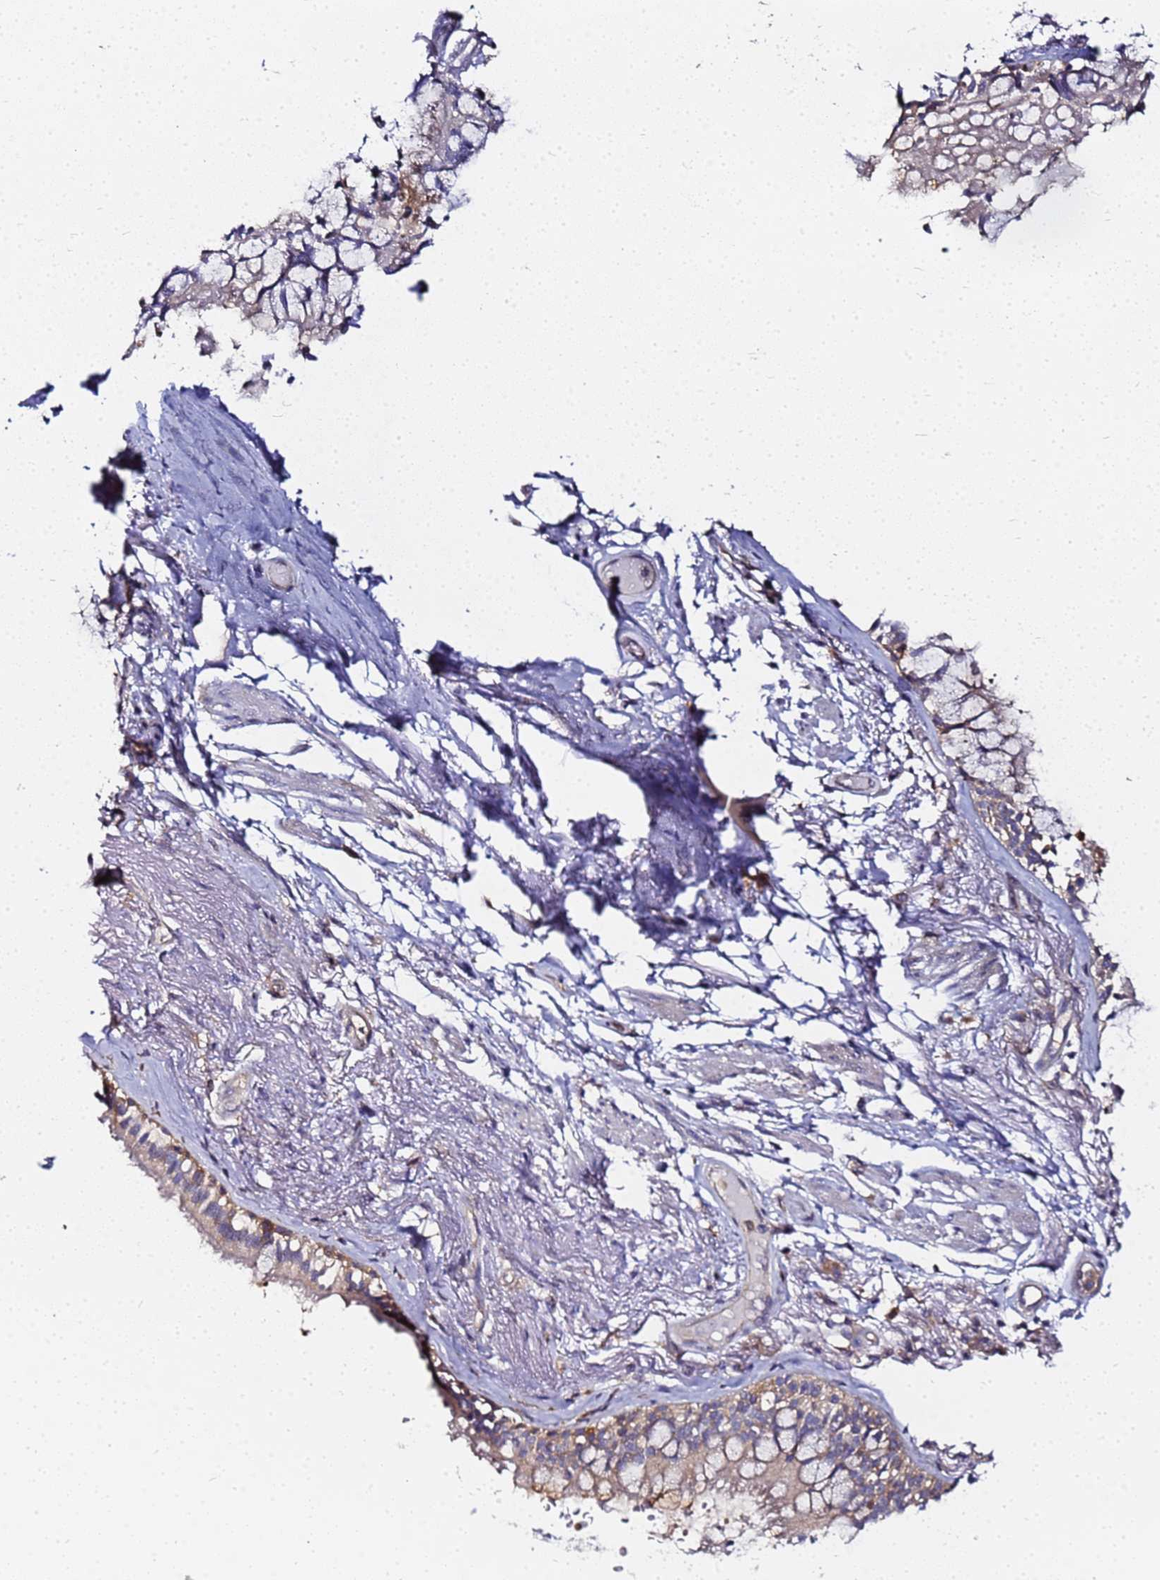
{"staining": {"intensity": "moderate", "quantity": ">75%", "location": "cytoplasmic/membranous"}, "tissue": "bronchus", "cell_type": "Respiratory epithelial cells", "image_type": "normal", "snomed": [{"axis": "morphology", "description": "Normal tissue, NOS"}, {"axis": "topography", "description": "Bronchus"}], "caption": "Moderate cytoplasmic/membranous expression for a protein is identified in about >75% of respiratory epithelial cells of normal bronchus using immunohistochemistry (IHC).", "gene": "CHM", "patient": {"sex": "male", "age": 70}}